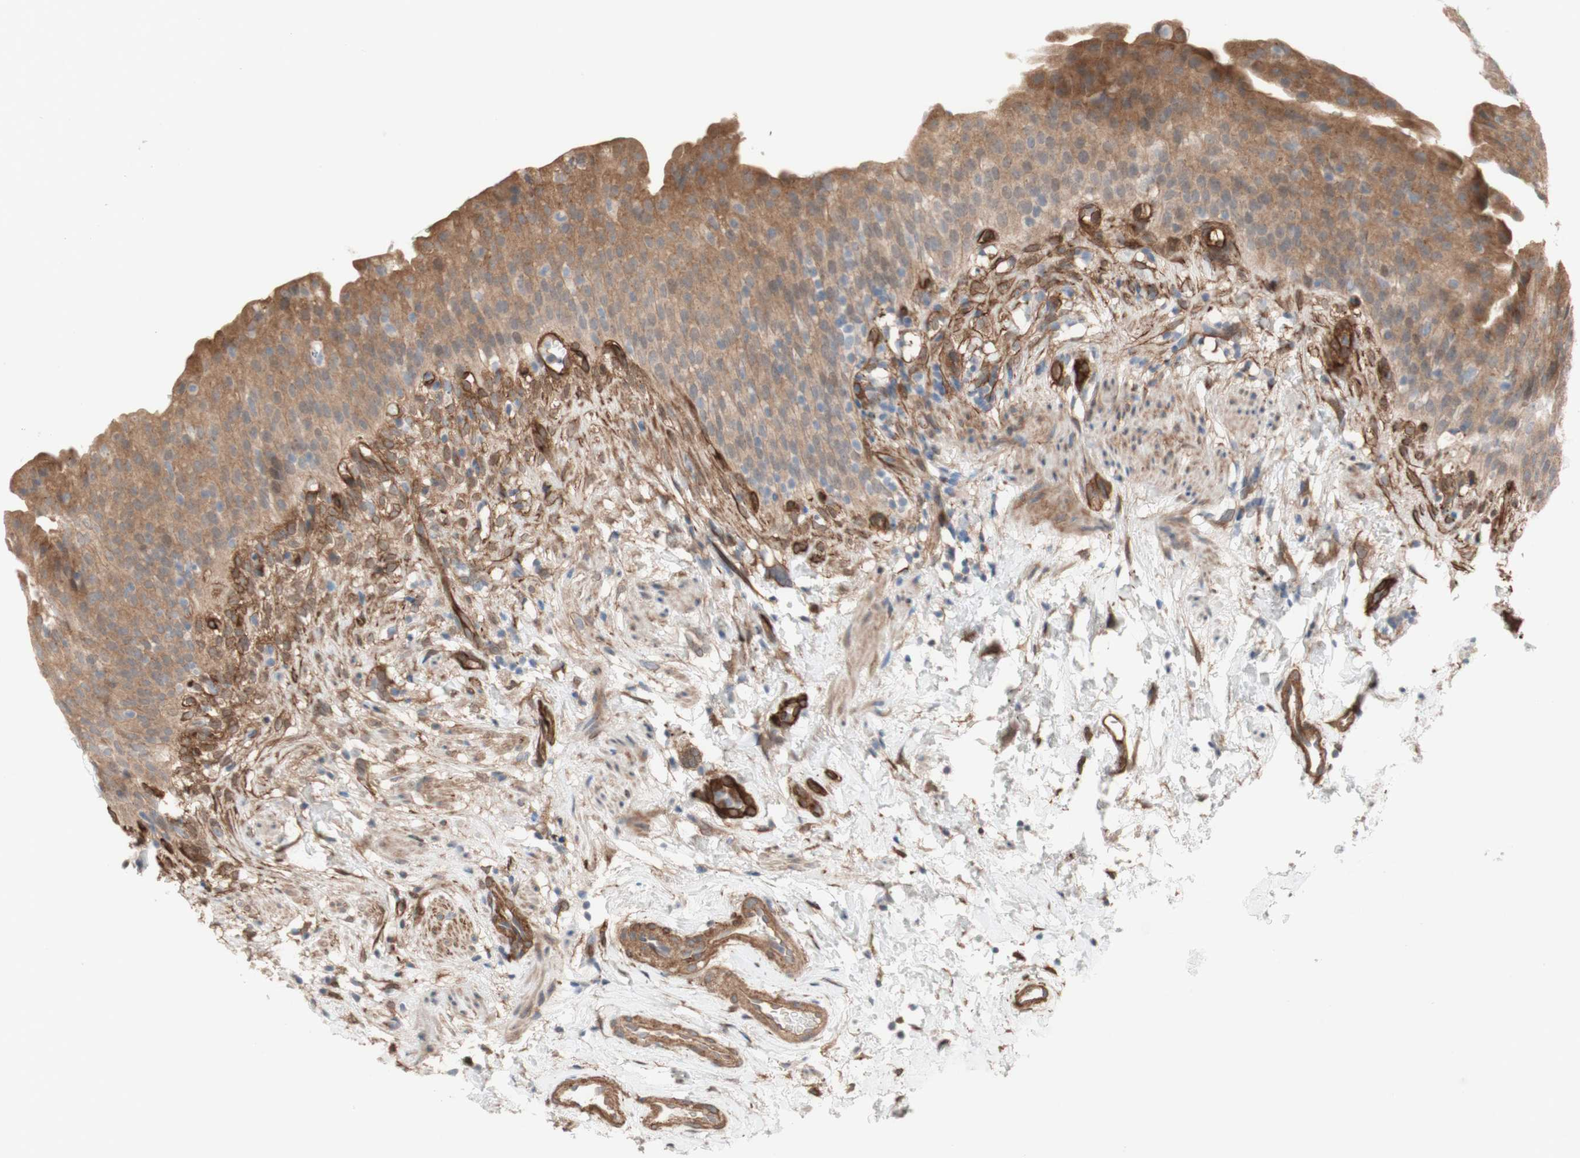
{"staining": {"intensity": "moderate", "quantity": ">75%", "location": "cytoplasmic/membranous"}, "tissue": "urinary bladder", "cell_type": "Urothelial cells", "image_type": "normal", "snomed": [{"axis": "morphology", "description": "Normal tissue, NOS"}, {"axis": "topography", "description": "Urinary bladder"}], "caption": "Urothelial cells display medium levels of moderate cytoplasmic/membranous expression in about >75% of cells in unremarkable human urinary bladder. The staining was performed using DAB, with brown indicating positive protein expression. Nuclei are stained blue with hematoxylin.", "gene": "CNN3", "patient": {"sex": "female", "age": 79}}